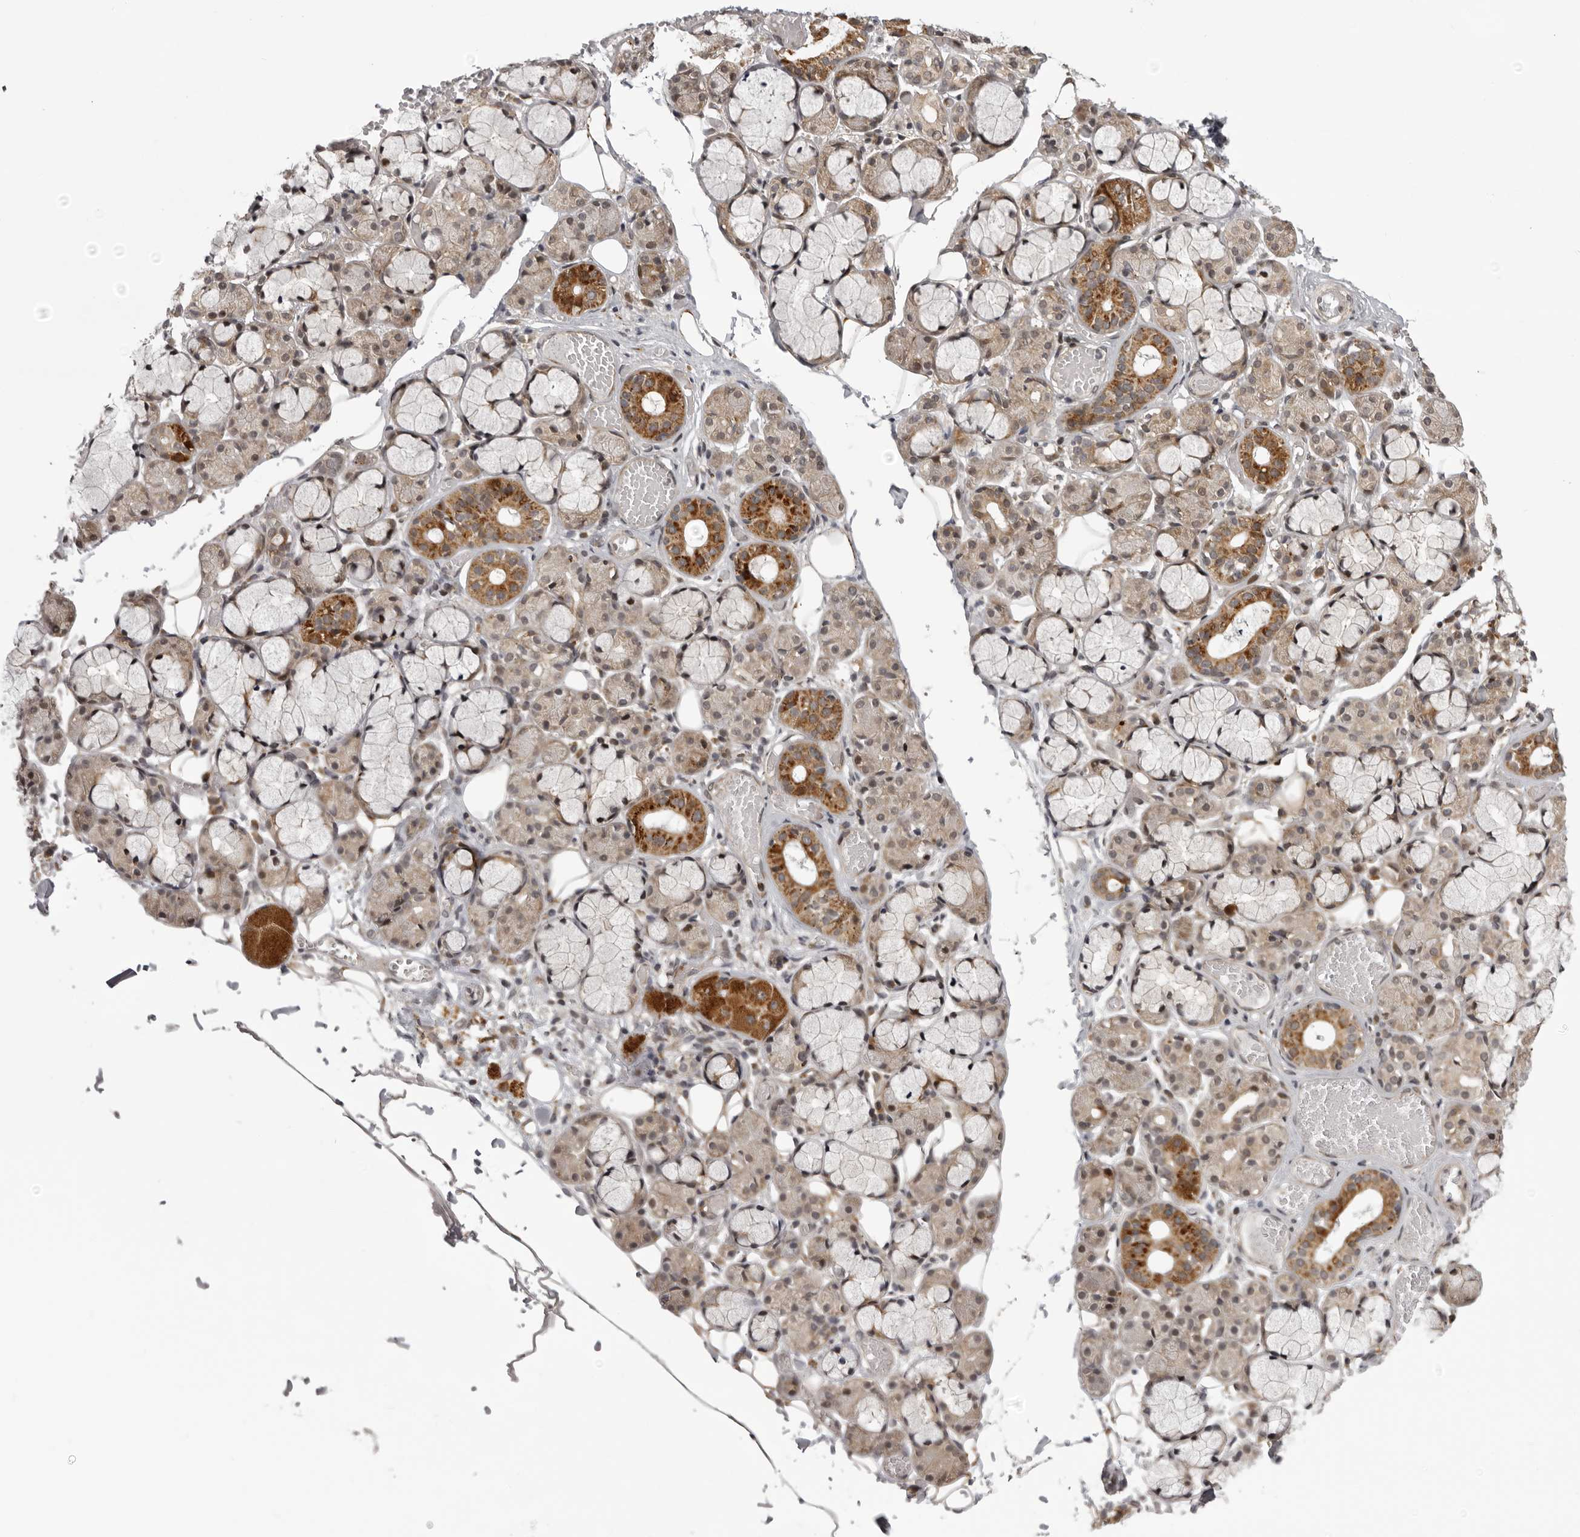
{"staining": {"intensity": "strong", "quantity": "<25%", "location": "cytoplasmic/membranous"}, "tissue": "salivary gland", "cell_type": "Glandular cells", "image_type": "normal", "snomed": [{"axis": "morphology", "description": "Normal tissue, NOS"}, {"axis": "topography", "description": "Salivary gland"}], "caption": "Protein expression by immunohistochemistry (IHC) reveals strong cytoplasmic/membranous expression in approximately <25% of glandular cells in unremarkable salivary gland.", "gene": "C1orf109", "patient": {"sex": "male", "age": 63}}